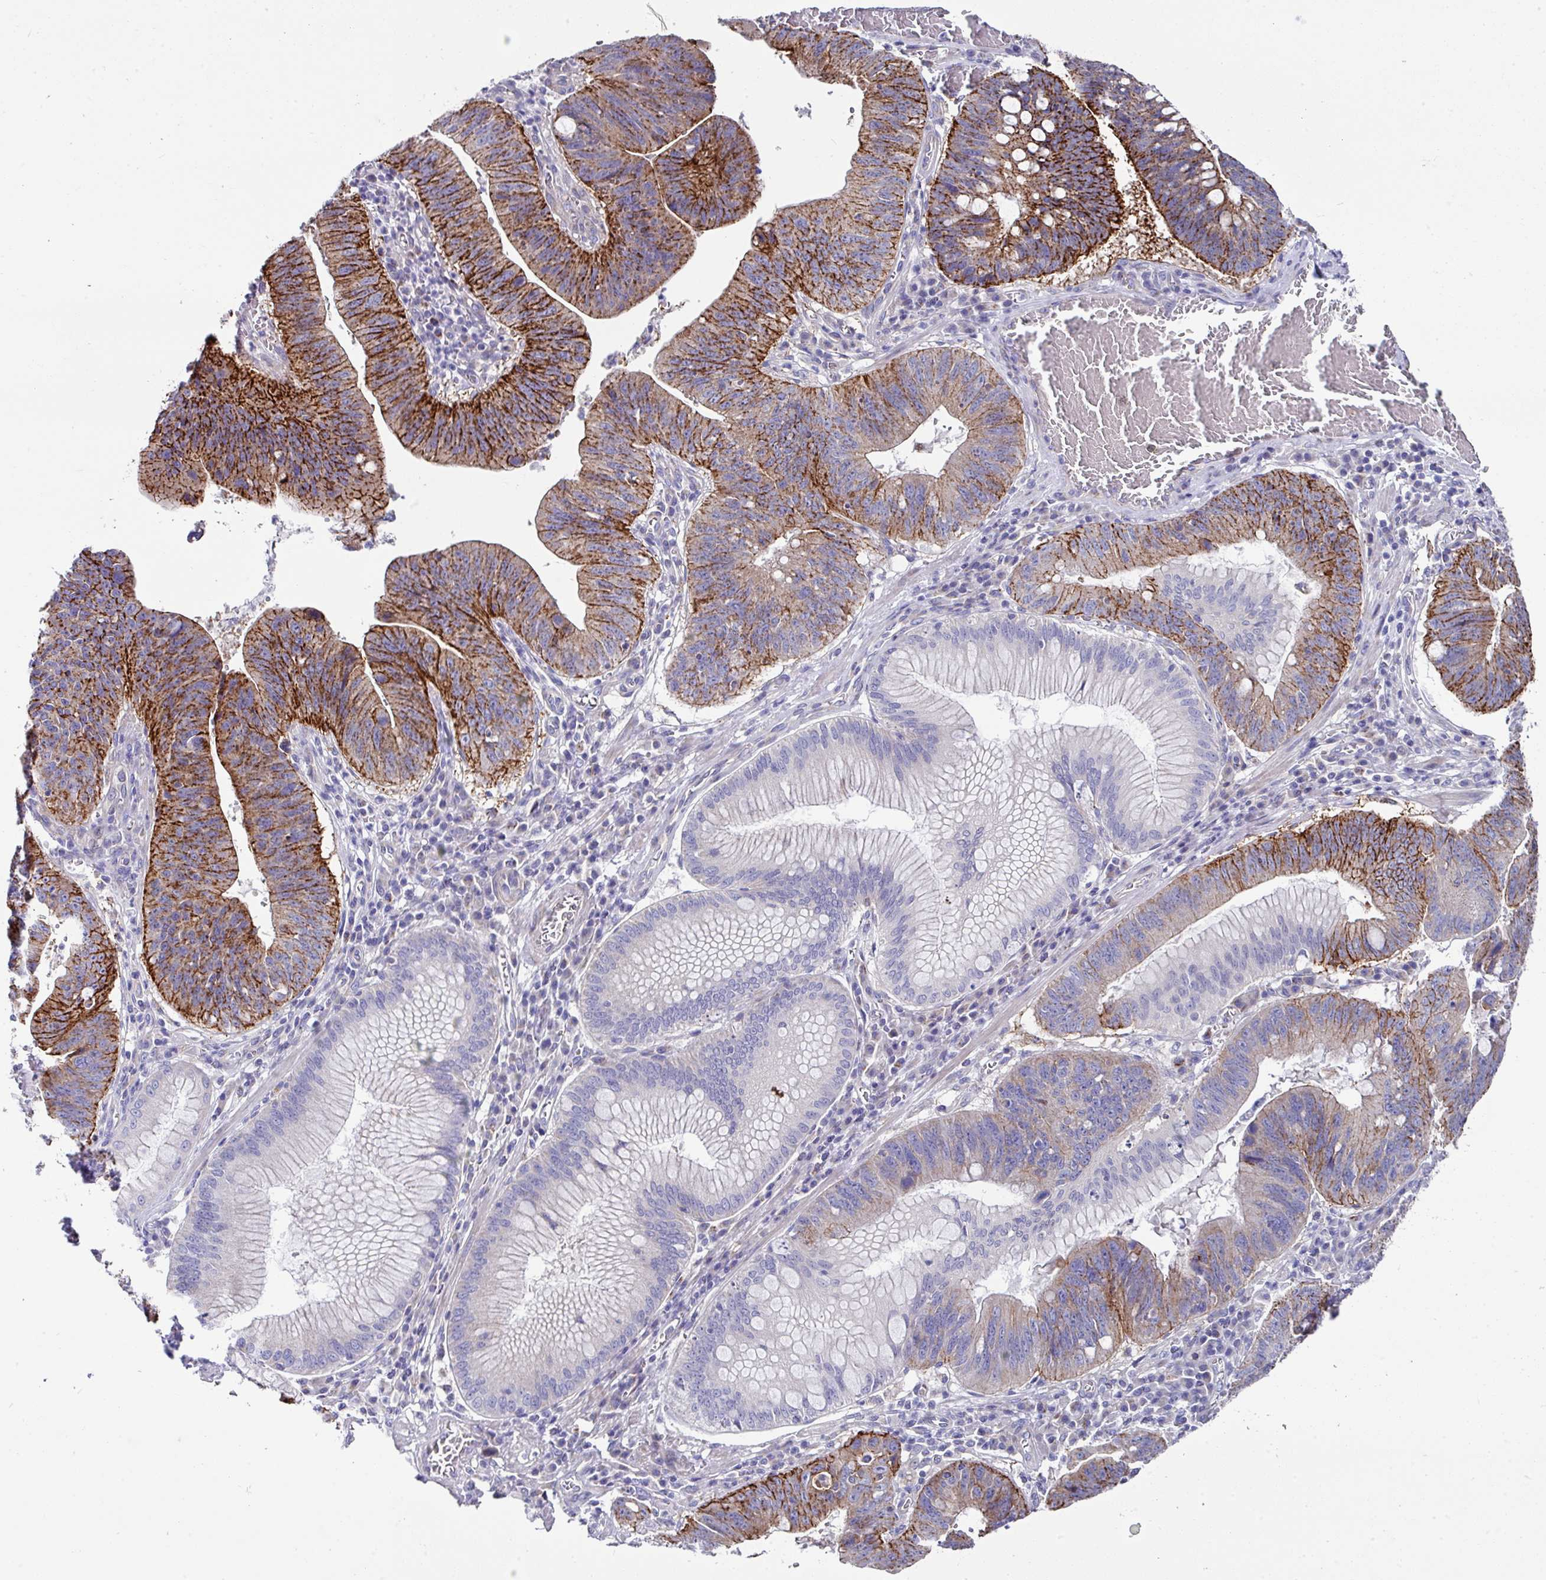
{"staining": {"intensity": "strong", "quantity": ">75%", "location": "cytoplasmic/membranous"}, "tissue": "stomach cancer", "cell_type": "Tumor cells", "image_type": "cancer", "snomed": [{"axis": "morphology", "description": "Adenocarcinoma, NOS"}, {"axis": "topography", "description": "Stomach"}], "caption": "This histopathology image displays immunohistochemistry (IHC) staining of stomach adenocarcinoma, with high strong cytoplasmic/membranous expression in about >75% of tumor cells.", "gene": "CLDN1", "patient": {"sex": "male", "age": 59}}